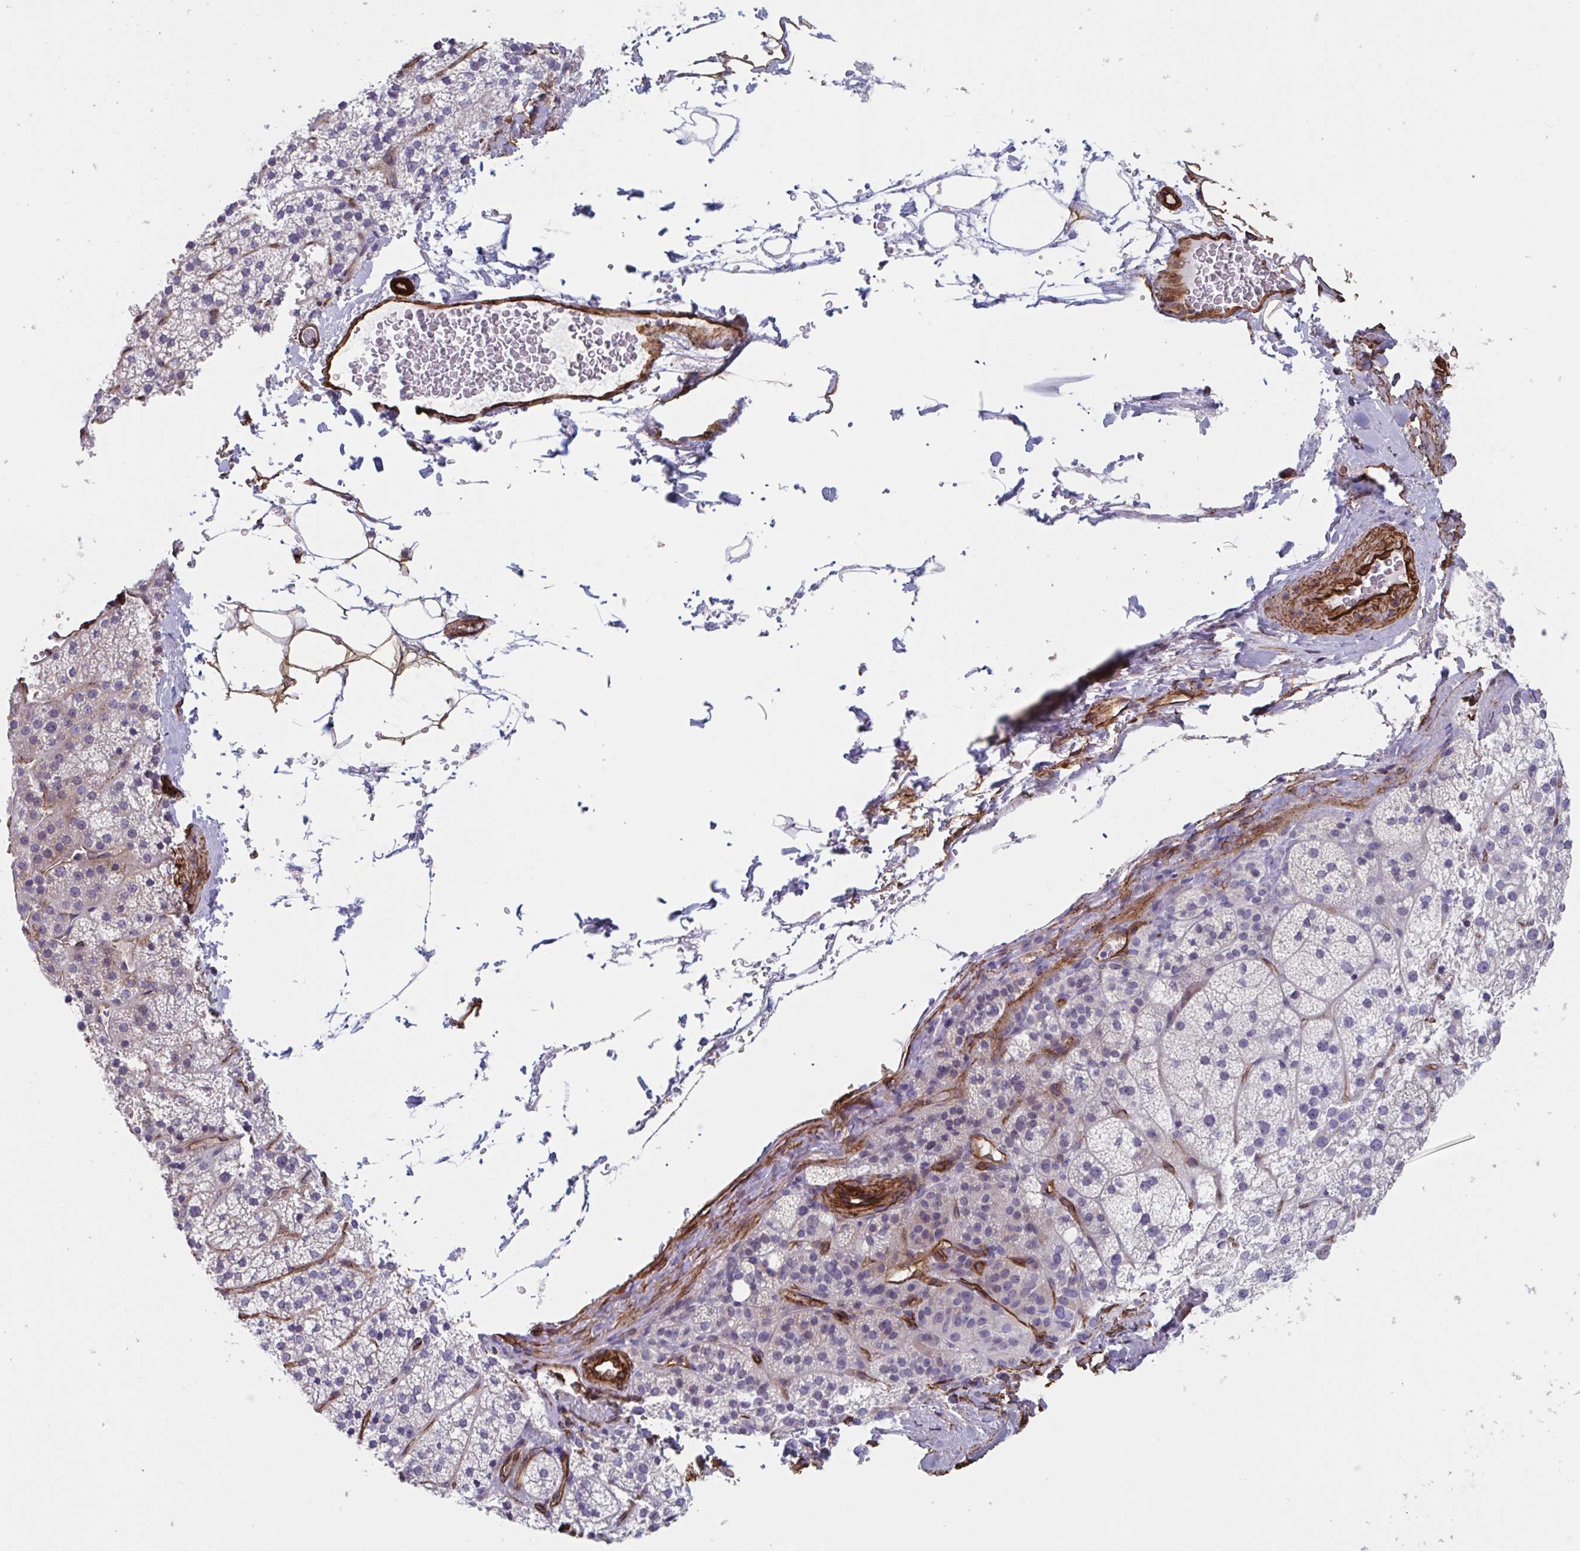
{"staining": {"intensity": "negative", "quantity": "none", "location": "none"}, "tissue": "adrenal gland", "cell_type": "Glandular cells", "image_type": "normal", "snomed": [{"axis": "morphology", "description": "Normal tissue, NOS"}, {"axis": "topography", "description": "Adrenal gland"}], "caption": "Micrograph shows no significant protein positivity in glandular cells of unremarkable adrenal gland. Brightfield microscopy of immunohistochemistry stained with DAB (brown) and hematoxylin (blue), captured at high magnification.", "gene": "CITED4", "patient": {"sex": "female", "age": 60}}